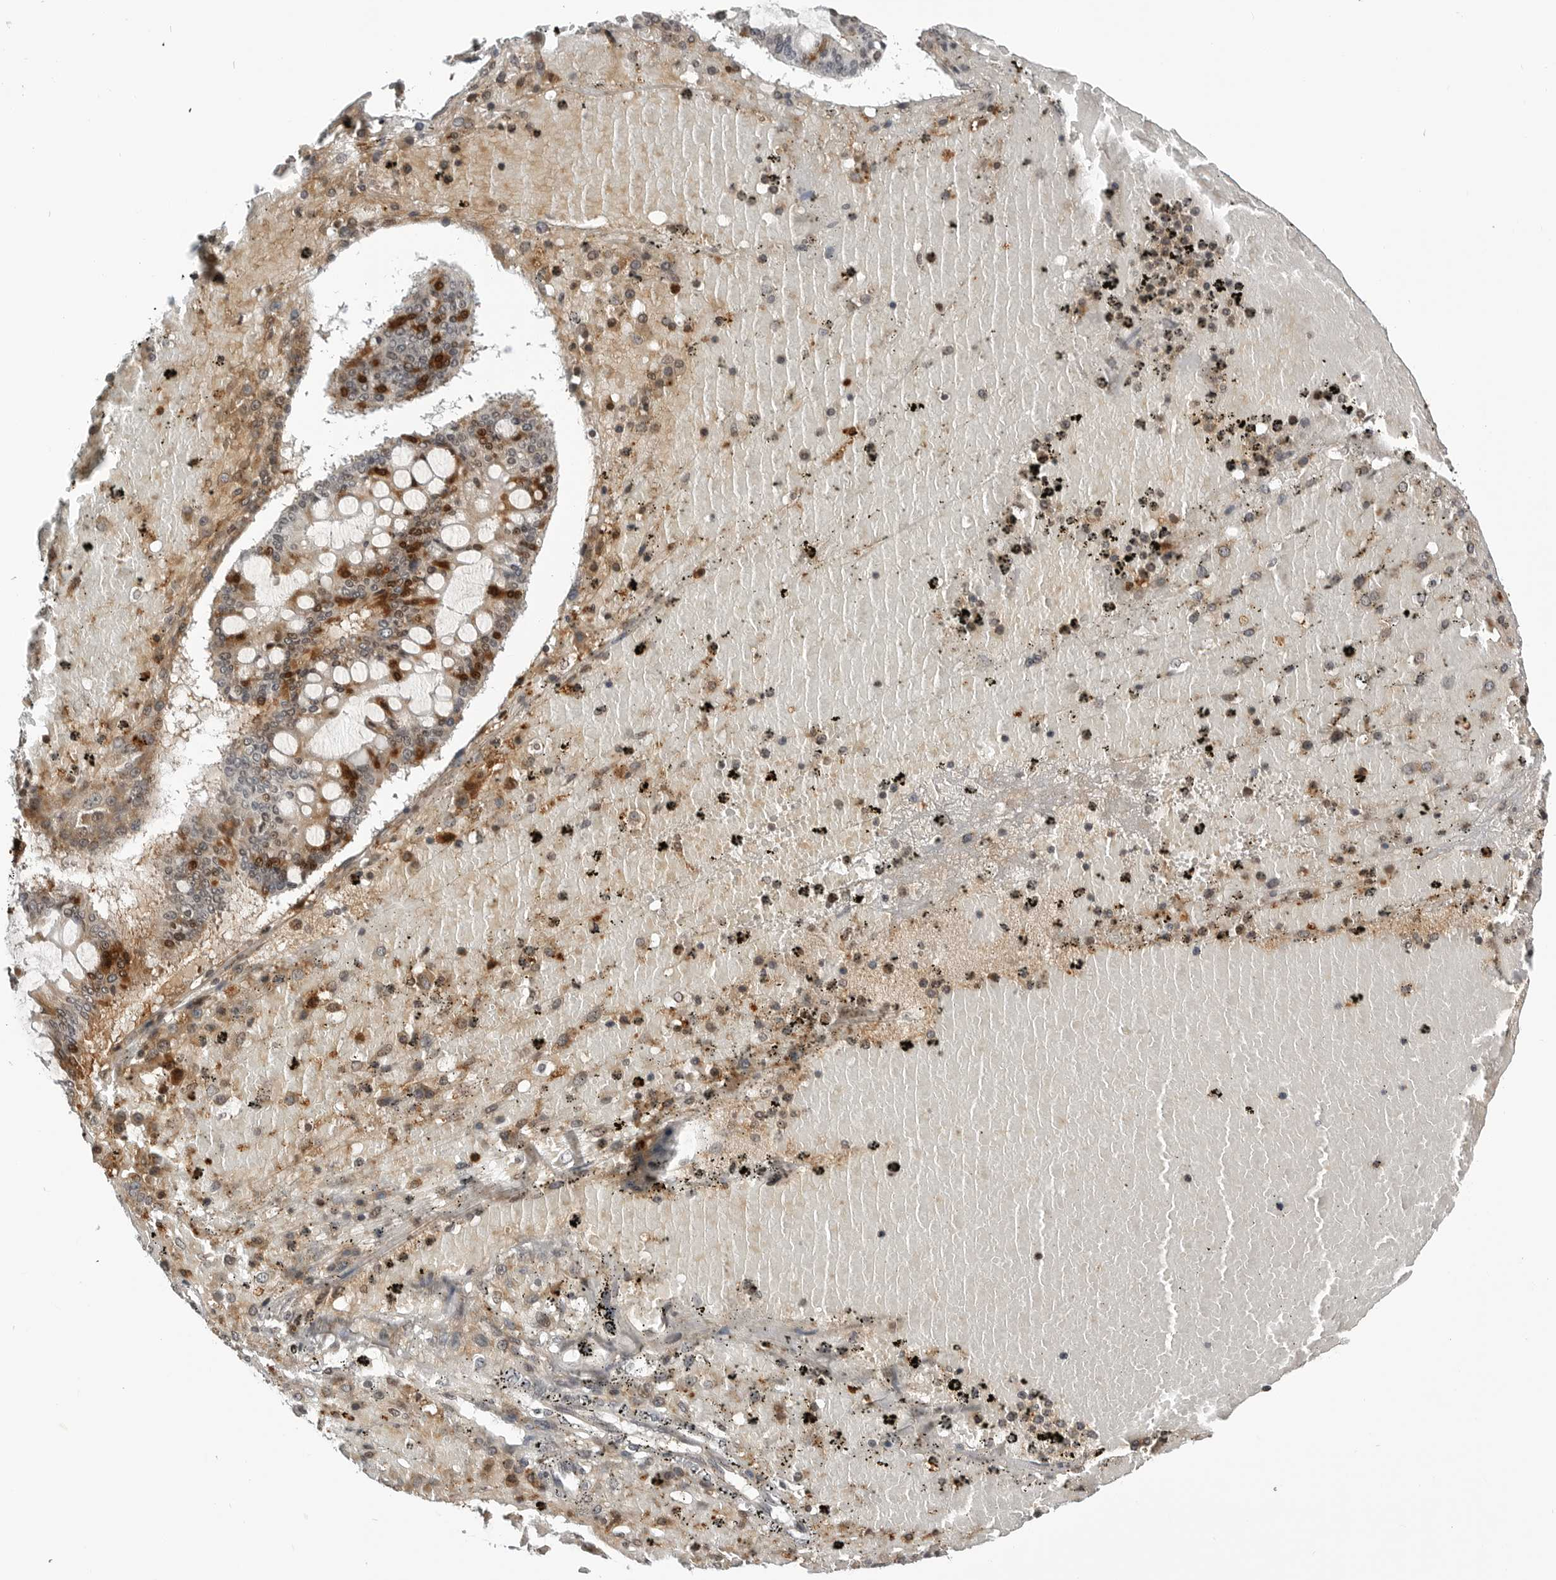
{"staining": {"intensity": "strong", "quantity": "25%-75%", "location": "cytoplasmic/membranous,nuclear"}, "tissue": "ovarian cancer", "cell_type": "Tumor cells", "image_type": "cancer", "snomed": [{"axis": "morphology", "description": "Cystadenocarcinoma, mucinous, NOS"}, {"axis": "topography", "description": "Ovary"}], "caption": "Ovarian cancer was stained to show a protein in brown. There is high levels of strong cytoplasmic/membranous and nuclear positivity in about 25%-75% of tumor cells.", "gene": "CXCR5", "patient": {"sex": "female", "age": 73}}